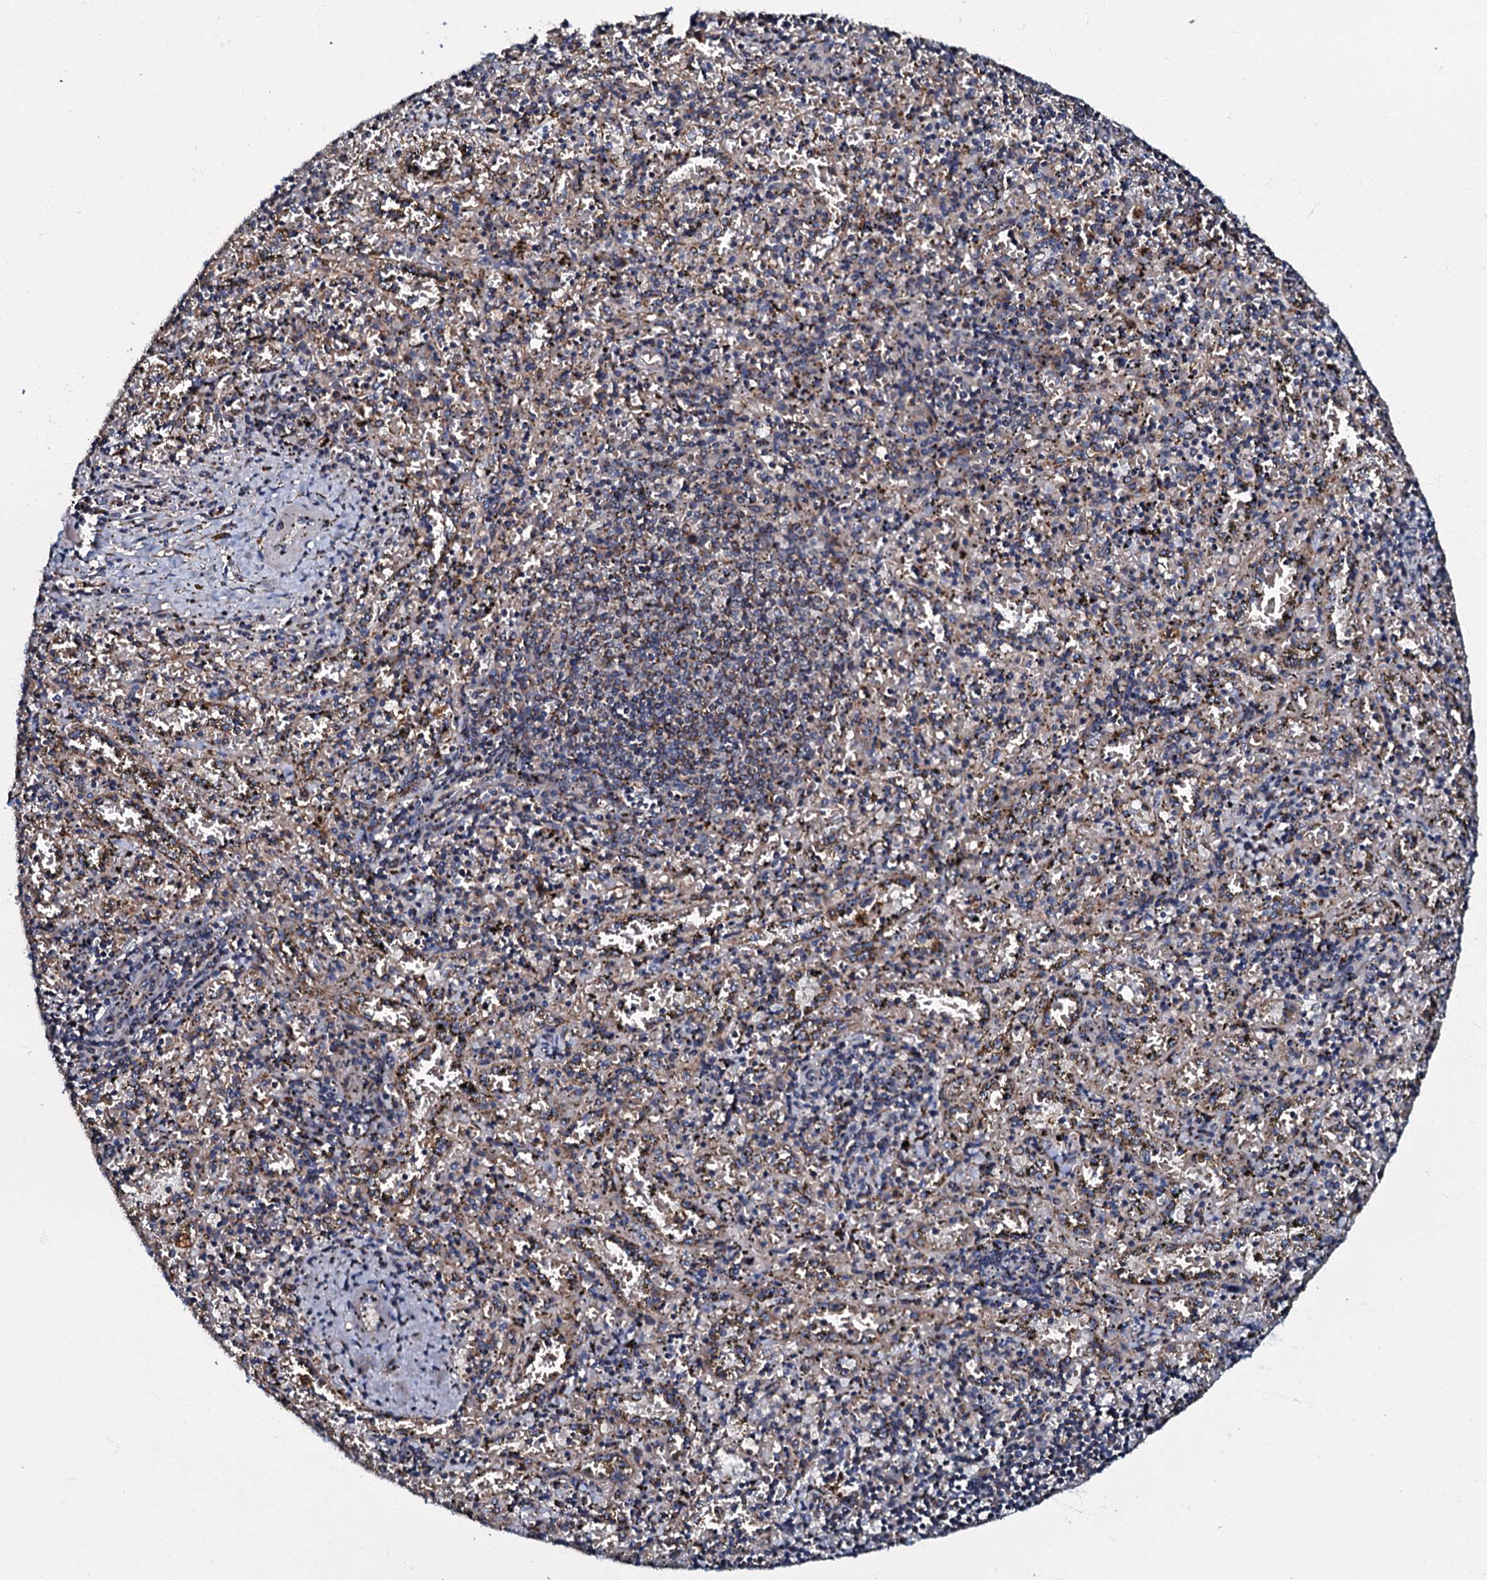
{"staining": {"intensity": "weak", "quantity": "<25%", "location": "cytoplasmic/membranous"}, "tissue": "spleen", "cell_type": "Cells in red pulp", "image_type": "normal", "snomed": [{"axis": "morphology", "description": "Normal tissue, NOS"}, {"axis": "topography", "description": "Spleen"}], "caption": "Protein analysis of benign spleen shows no significant staining in cells in red pulp. (Stains: DAB (3,3'-diaminobenzidine) immunohistochemistry (IHC) with hematoxylin counter stain, Microscopy: brightfield microscopy at high magnification).", "gene": "NDUFA12", "patient": {"sex": "male", "age": 11}}